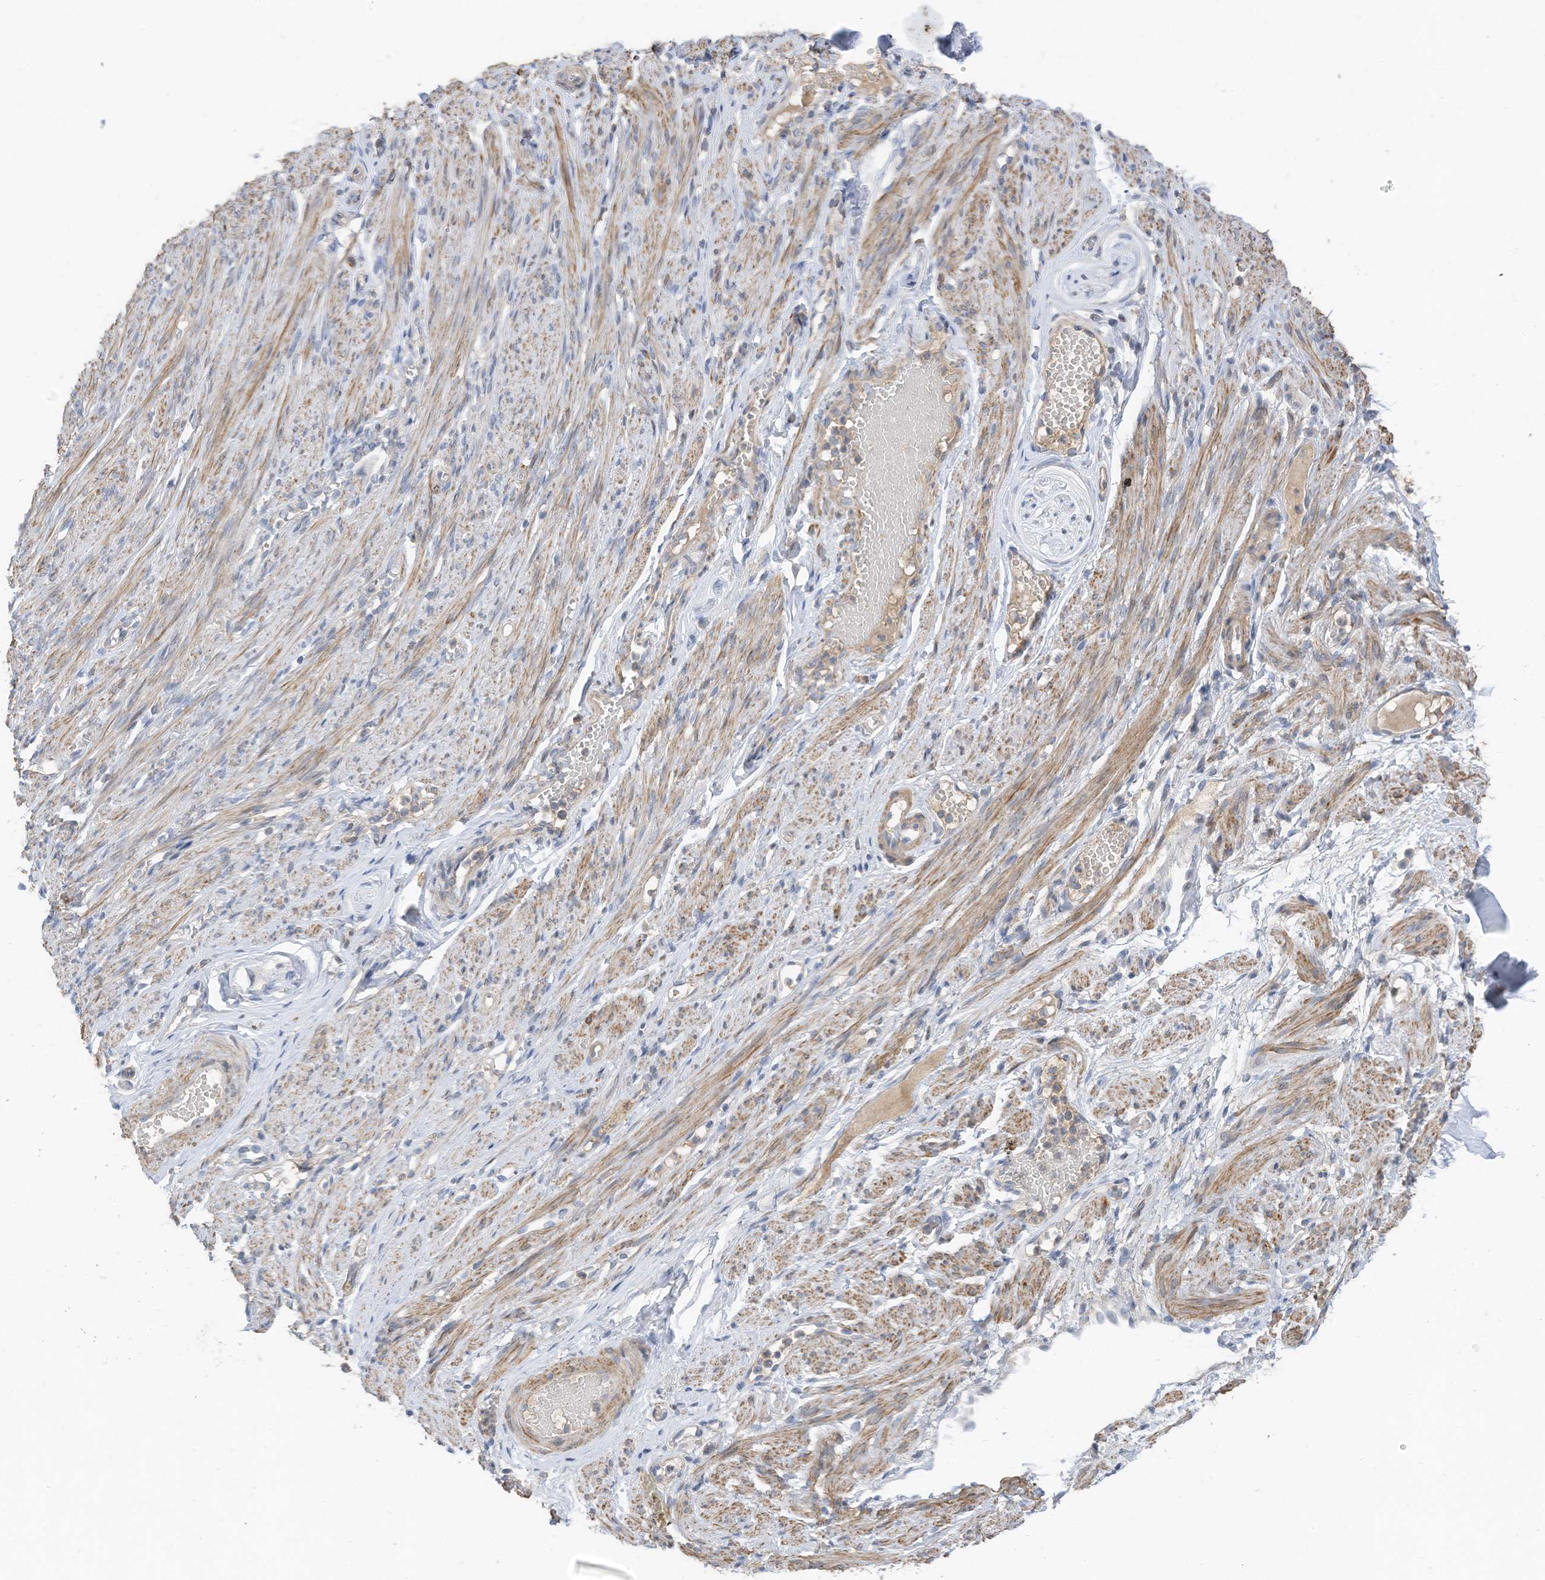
{"staining": {"intensity": "negative", "quantity": "none", "location": "none"}, "tissue": "adipose tissue", "cell_type": "Adipocytes", "image_type": "normal", "snomed": [{"axis": "morphology", "description": "Normal tissue, NOS"}, {"axis": "topography", "description": "Smooth muscle"}, {"axis": "topography", "description": "Peripheral nerve tissue"}], "caption": "DAB immunohistochemical staining of unremarkable adipose tissue displays no significant staining in adipocytes. Nuclei are stained in blue.", "gene": "SLFN14", "patient": {"sex": "female", "age": 39}}